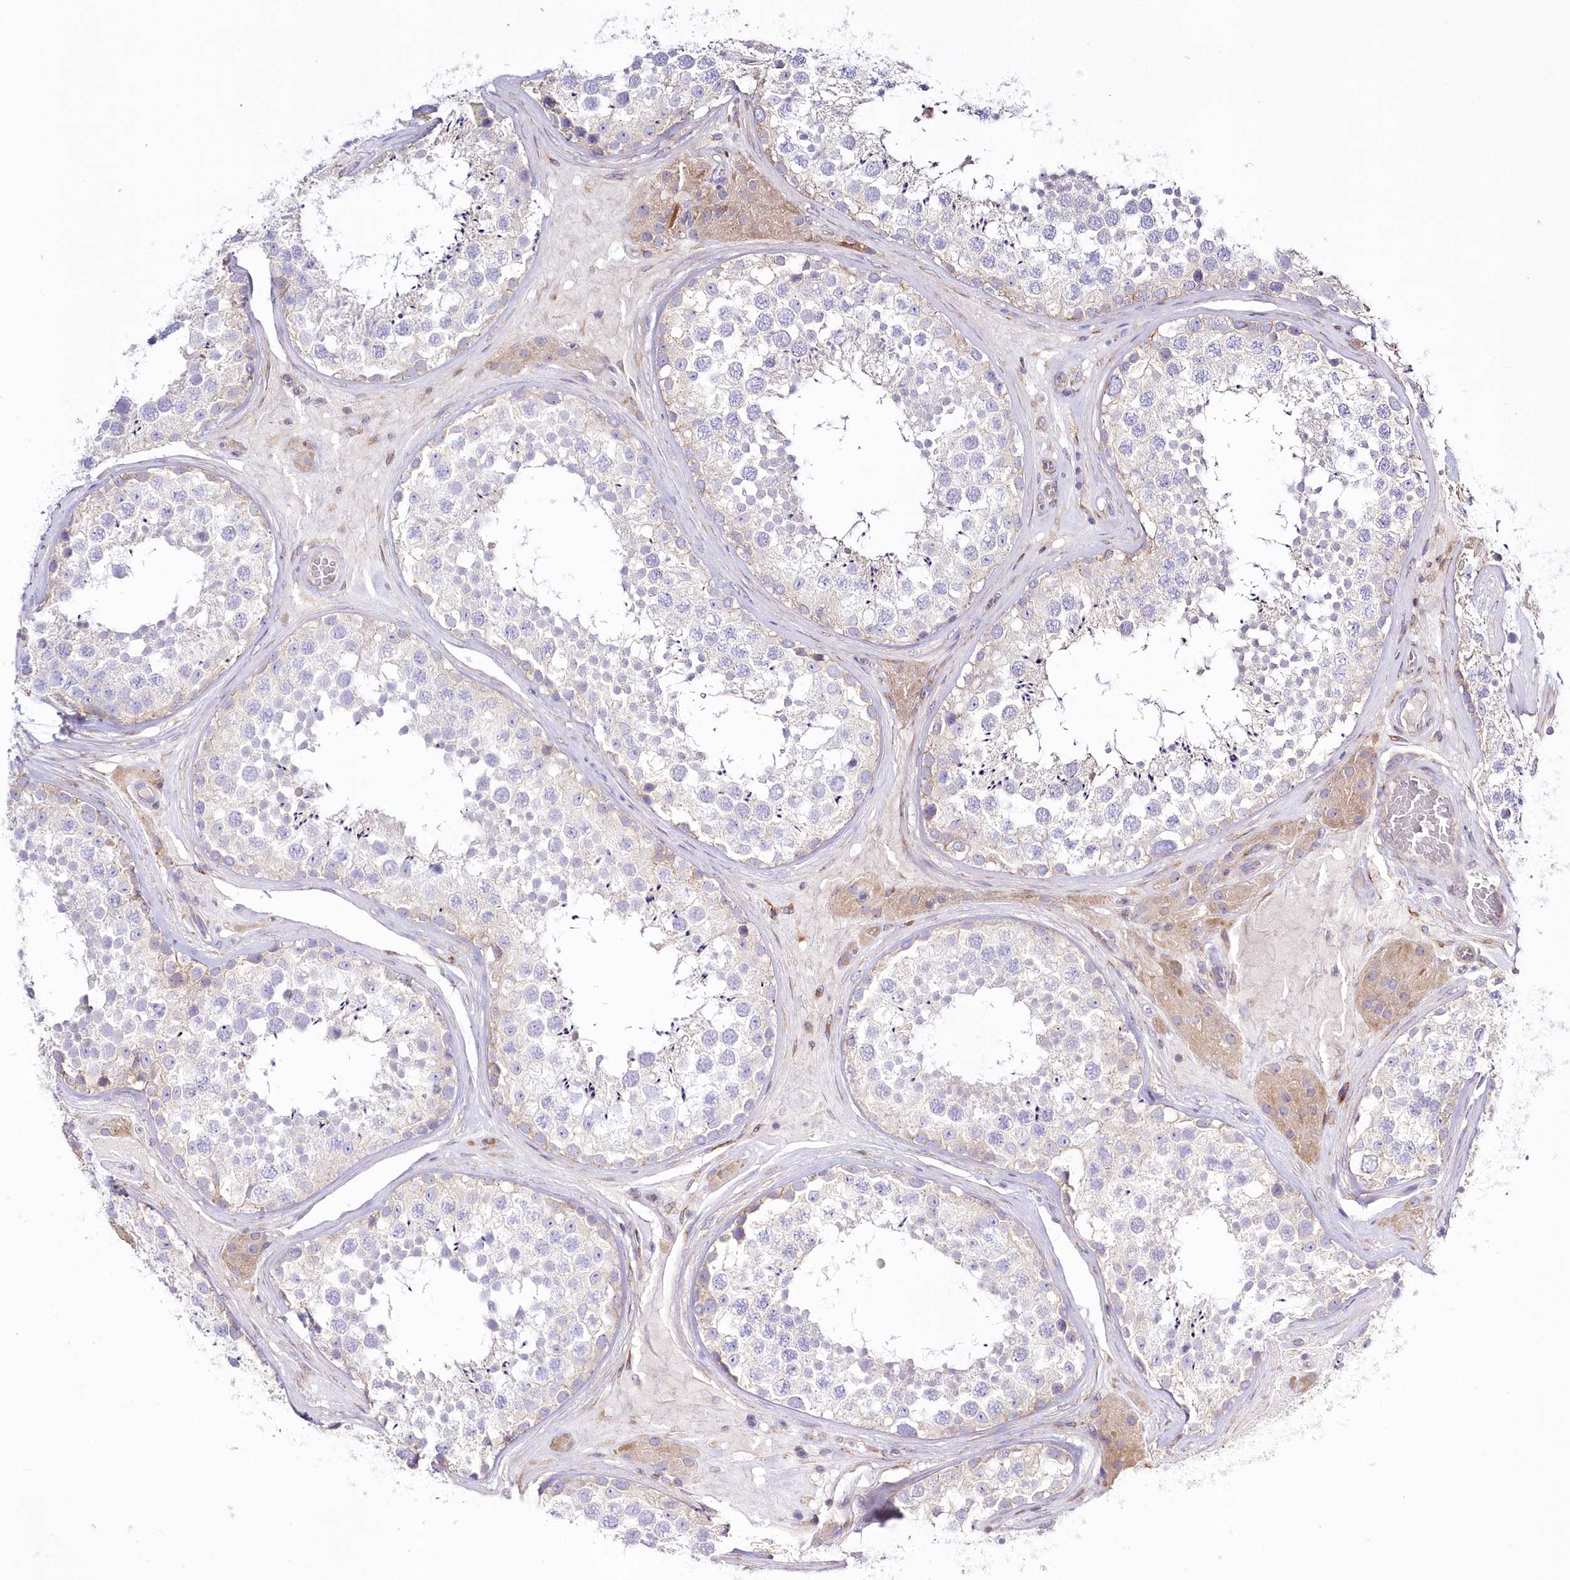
{"staining": {"intensity": "negative", "quantity": "none", "location": "none"}, "tissue": "testis", "cell_type": "Cells in seminiferous ducts", "image_type": "normal", "snomed": [{"axis": "morphology", "description": "Normal tissue, NOS"}, {"axis": "topography", "description": "Testis"}], "caption": "Image shows no significant protein expression in cells in seminiferous ducts of unremarkable testis. Nuclei are stained in blue.", "gene": "ARFGEF3", "patient": {"sex": "male", "age": 46}}